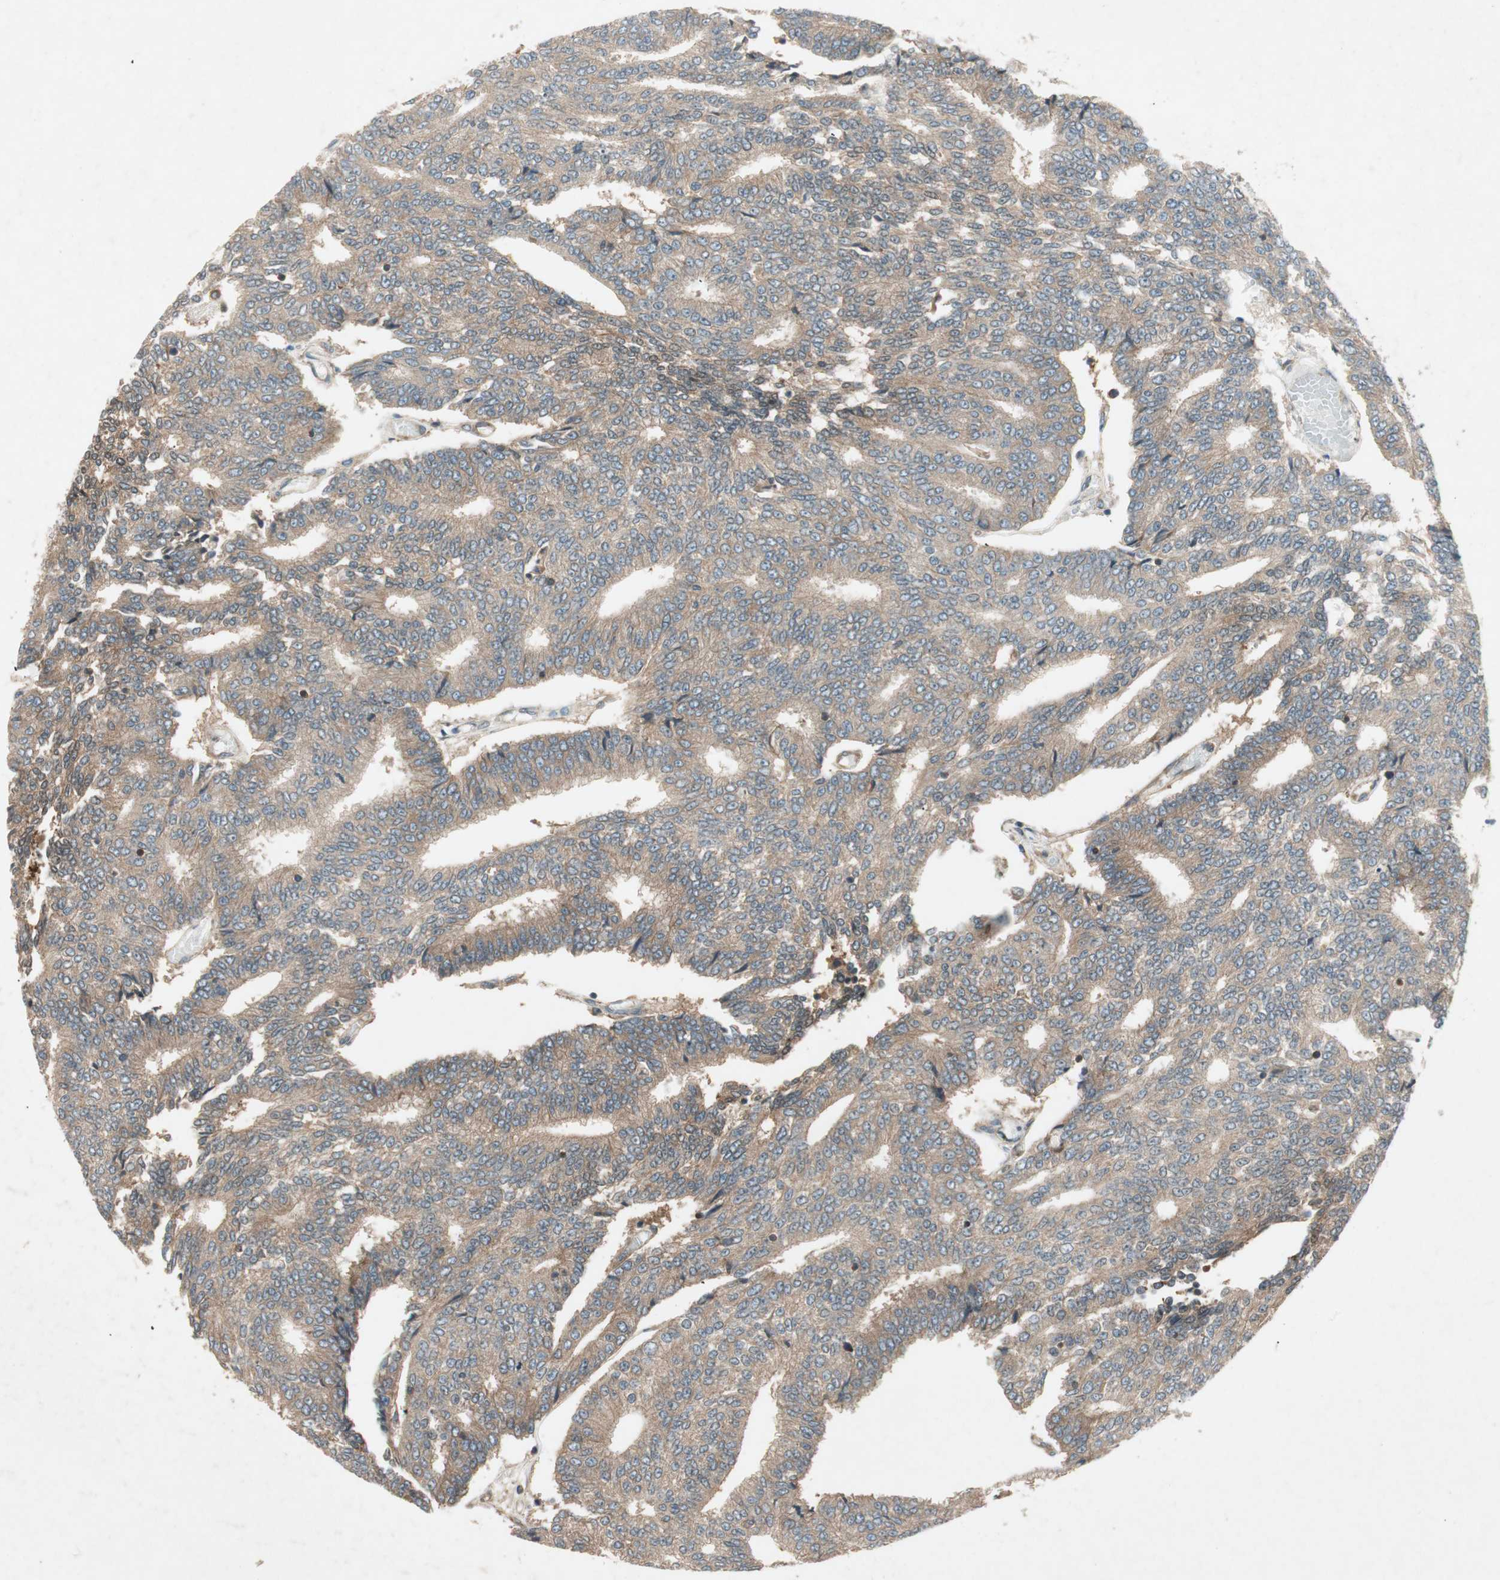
{"staining": {"intensity": "moderate", "quantity": ">75%", "location": "cytoplasmic/membranous"}, "tissue": "prostate cancer", "cell_type": "Tumor cells", "image_type": "cancer", "snomed": [{"axis": "morphology", "description": "Adenocarcinoma, High grade"}, {"axis": "topography", "description": "Prostate"}], "caption": "Adenocarcinoma (high-grade) (prostate) stained with immunohistochemistry (IHC) demonstrates moderate cytoplasmic/membranous positivity in about >75% of tumor cells. The protein of interest is shown in brown color, while the nuclei are stained blue.", "gene": "CHADL", "patient": {"sex": "male", "age": 55}}